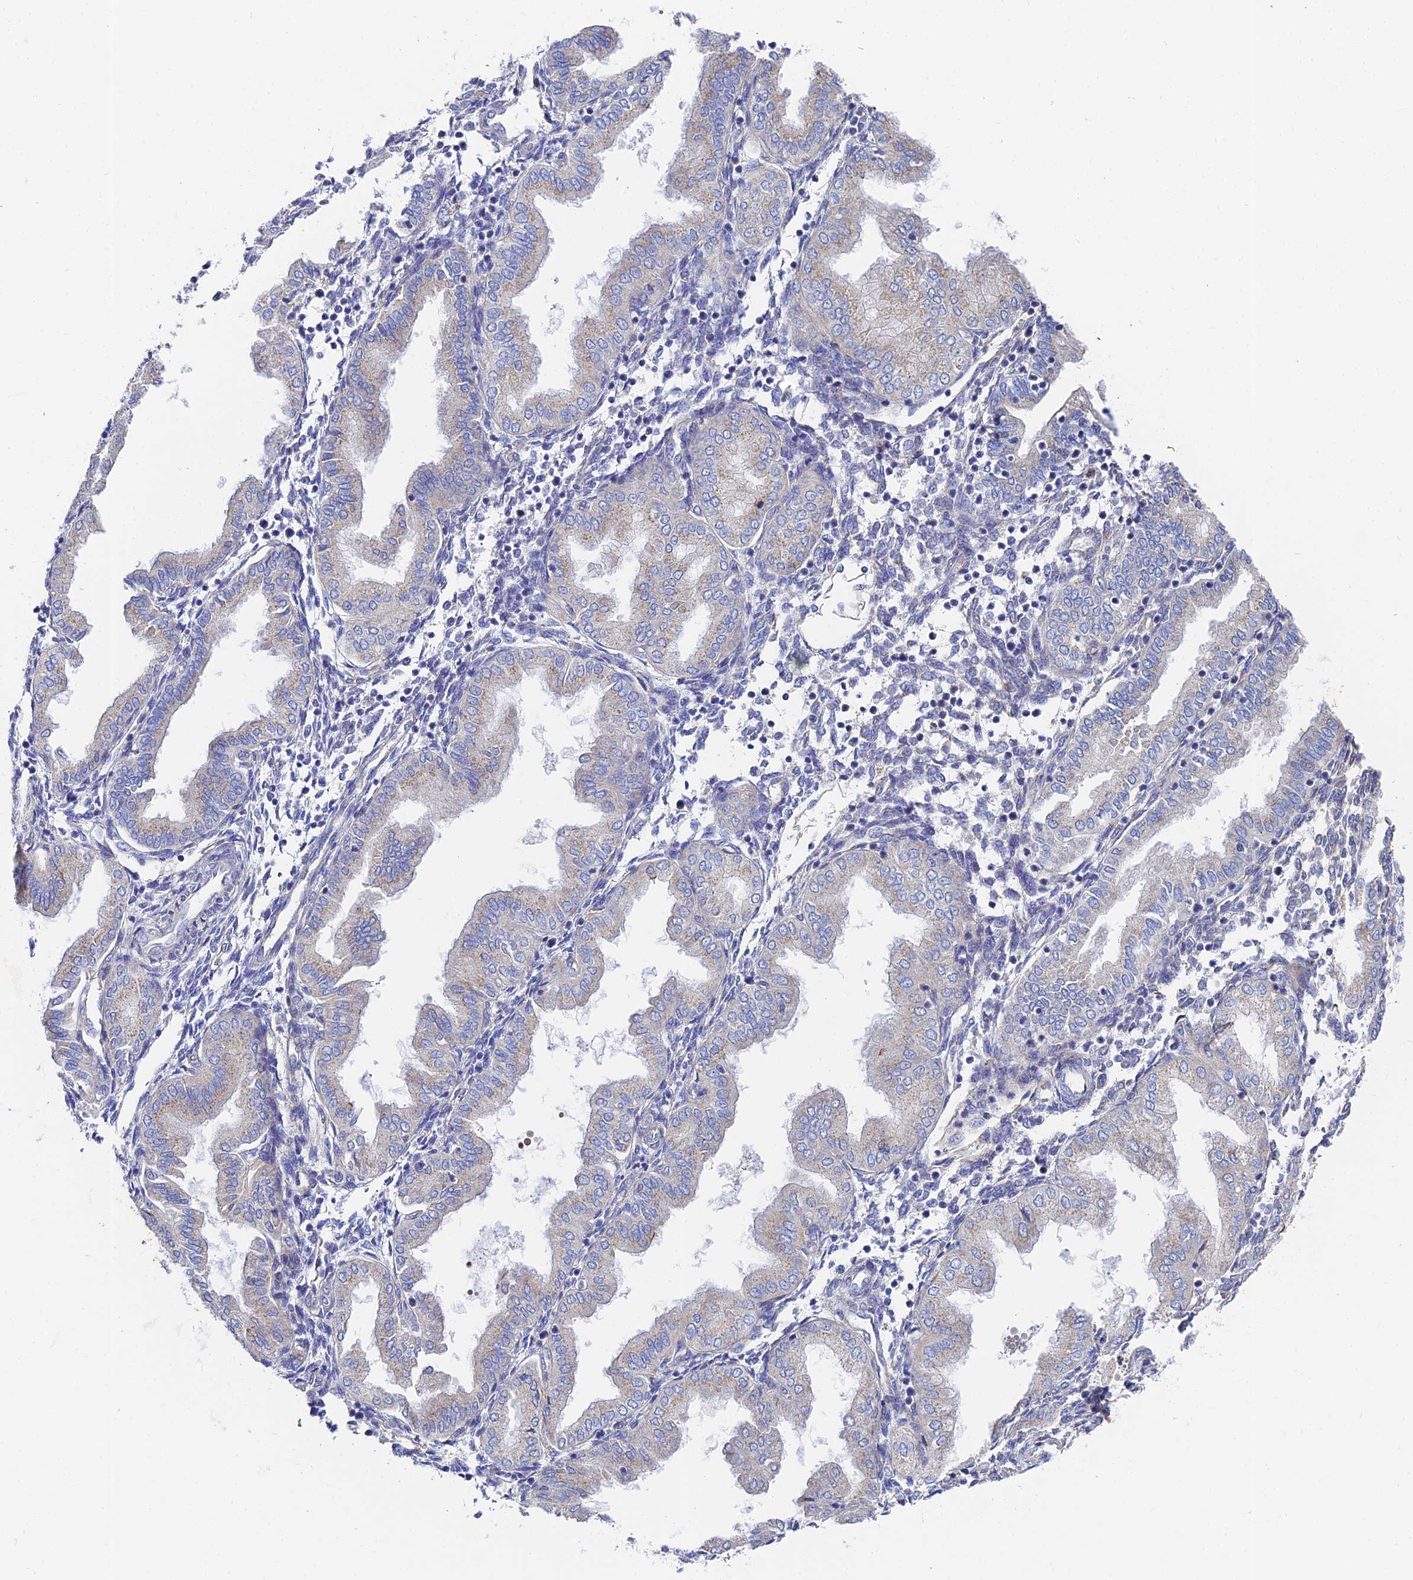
{"staining": {"intensity": "negative", "quantity": "none", "location": "none"}, "tissue": "endometrium", "cell_type": "Cells in endometrial stroma", "image_type": "normal", "snomed": [{"axis": "morphology", "description": "Normal tissue, NOS"}, {"axis": "topography", "description": "Endometrium"}], "caption": "A high-resolution image shows IHC staining of benign endometrium, which displays no significant staining in cells in endometrial stroma.", "gene": "ADGRF3", "patient": {"sex": "female", "age": 53}}